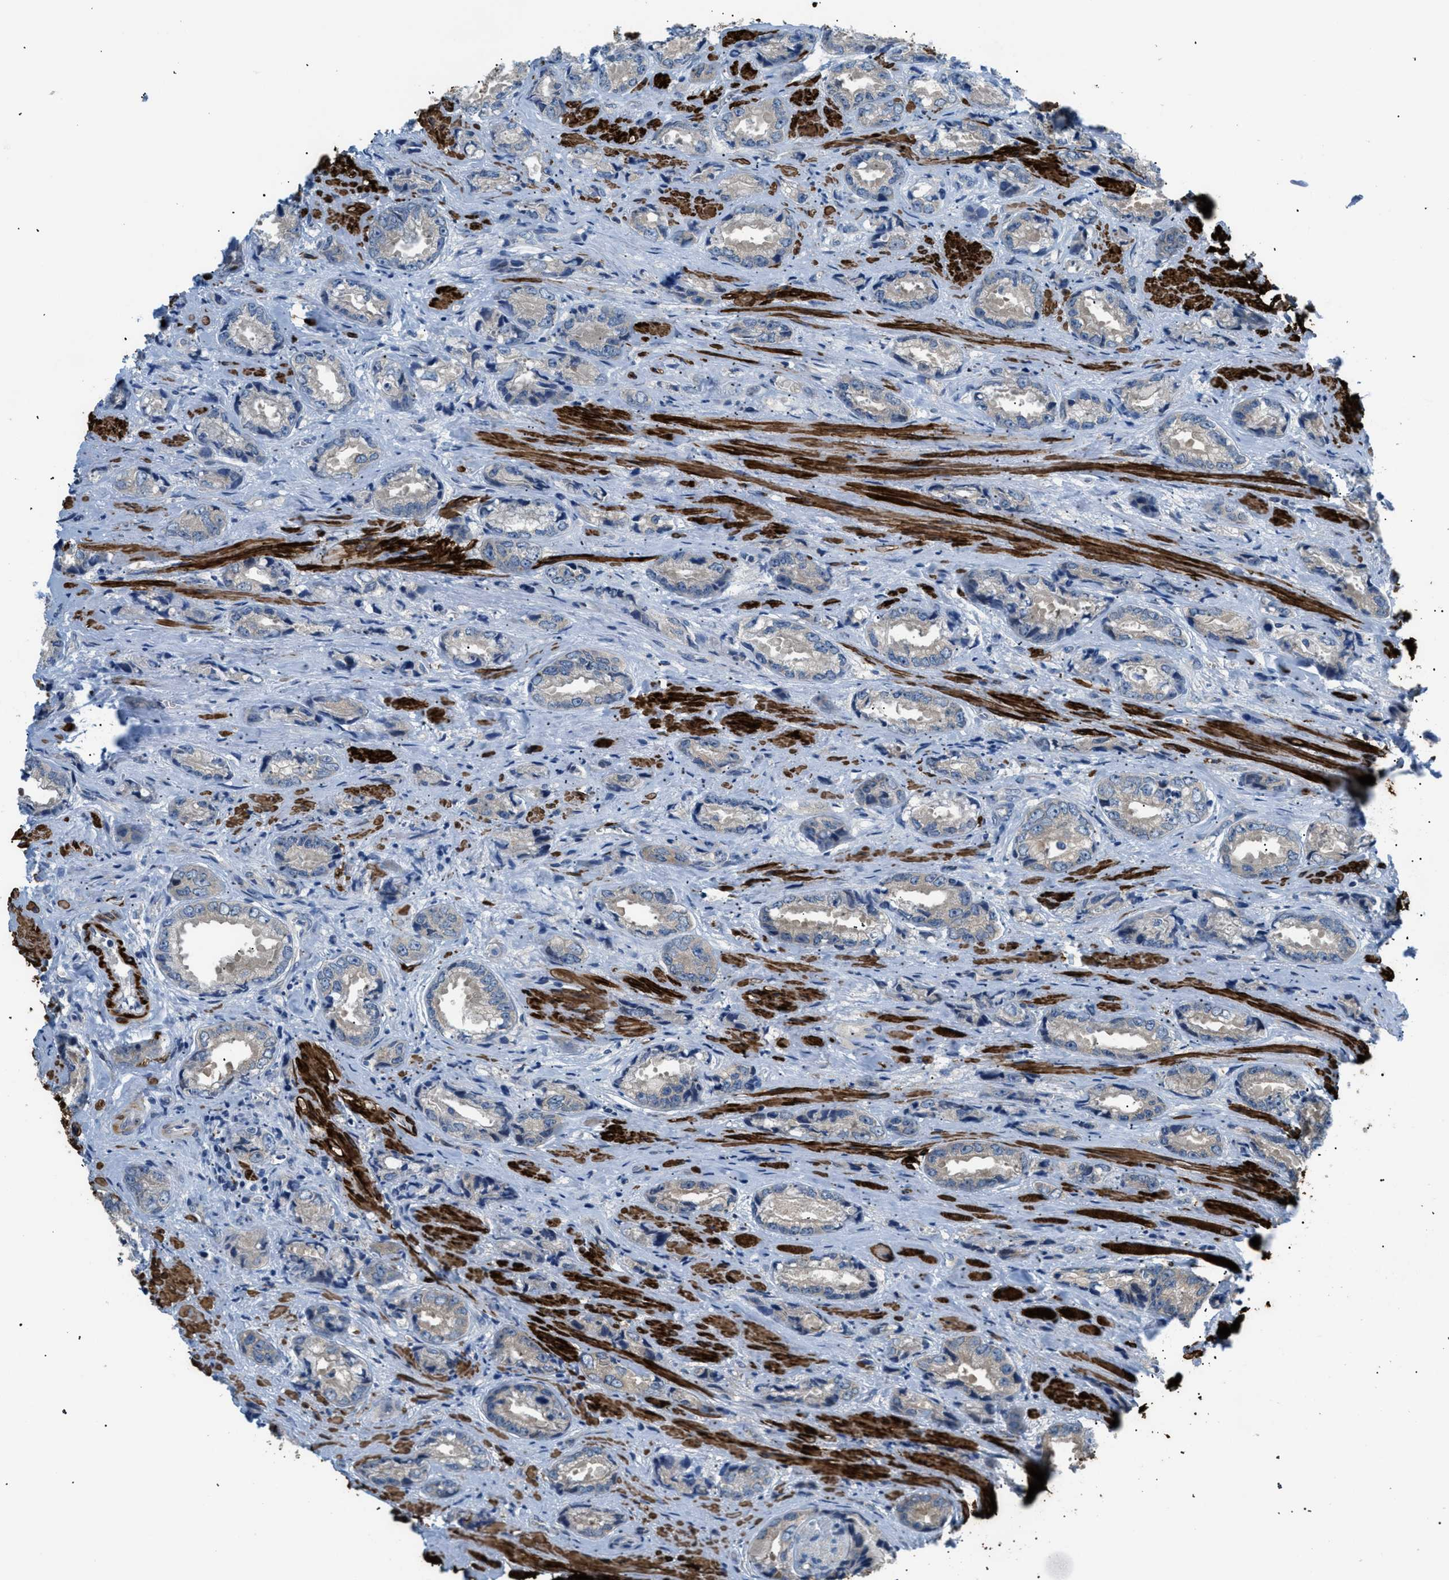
{"staining": {"intensity": "weak", "quantity": "<25%", "location": "cytoplasmic/membranous"}, "tissue": "prostate cancer", "cell_type": "Tumor cells", "image_type": "cancer", "snomed": [{"axis": "morphology", "description": "Adenocarcinoma, High grade"}, {"axis": "topography", "description": "Prostate"}], "caption": "The image reveals no significant positivity in tumor cells of prostate adenocarcinoma (high-grade). (Brightfield microscopy of DAB (3,3'-diaminobenzidine) IHC at high magnification).", "gene": "ICA1", "patient": {"sex": "male", "age": 61}}